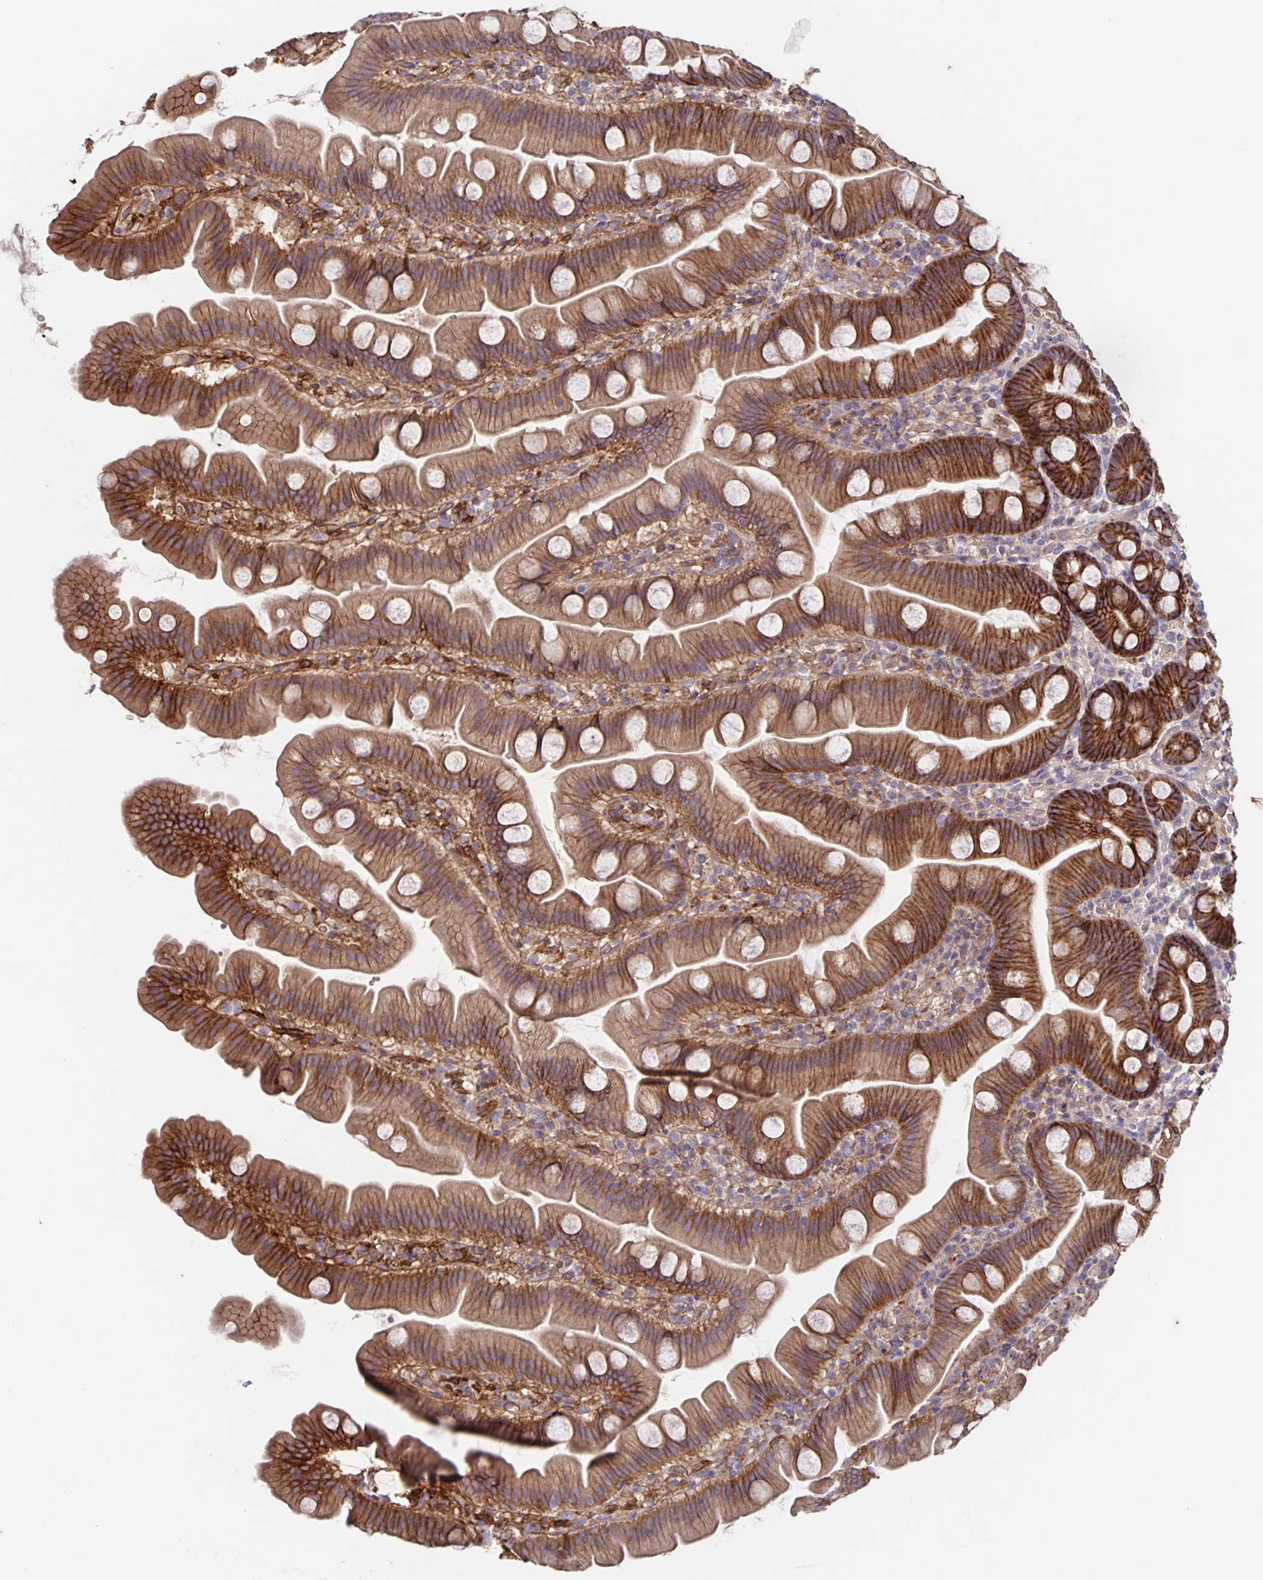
{"staining": {"intensity": "strong", "quantity": ">75%", "location": "cytoplasmic/membranous"}, "tissue": "small intestine", "cell_type": "Glandular cells", "image_type": "normal", "snomed": [{"axis": "morphology", "description": "Normal tissue, NOS"}, {"axis": "topography", "description": "Small intestine"}], "caption": "DAB (3,3'-diaminobenzidine) immunohistochemical staining of benign human small intestine exhibits strong cytoplasmic/membranous protein positivity in approximately >75% of glandular cells.", "gene": "ITGA2", "patient": {"sex": "female", "age": 68}}